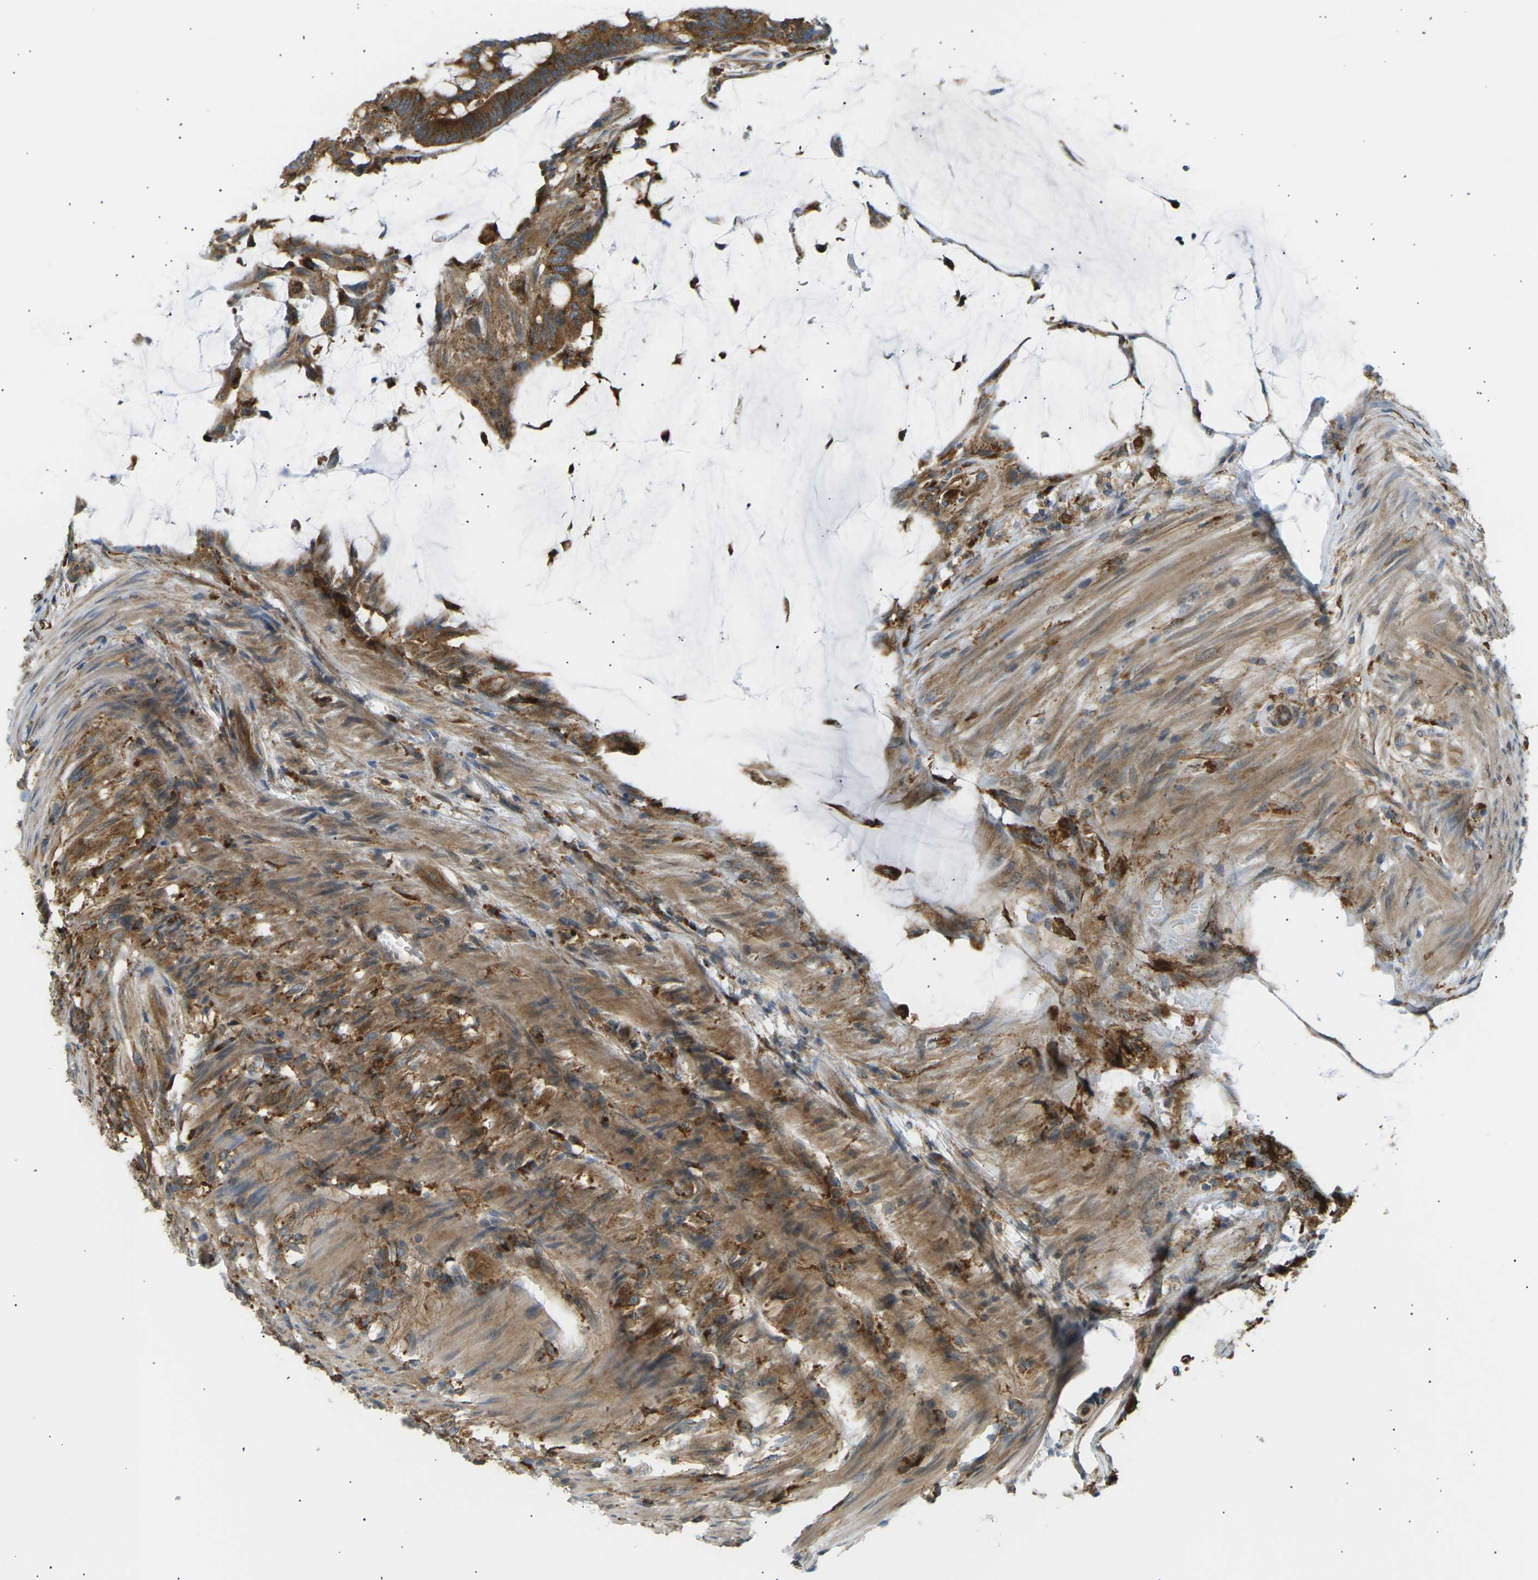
{"staining": {"intensity": "strong", "quantity": ">75%", "location": "cytoplasmic/membranous"}, "tissue": "colorectal cancer", "cell_type": "Tumor cells", "image_type": "cancer", "snomed": [{"axis": "morphology", "description": "Normal tissue, NOS"}, {"axis": "morphology", "description": "Adenocarcinoma, NOS"}, {"axis": "topography", "description": "Rectum"}], "caption": "About >75% of tumor cells in adenocarcinoma (colorectal) reveal strong cytoplasmic/membranous protein positivity as visualized by brown immunohistochemical staining.", "gene": "CDK17", "patient": {"sex": "male", "age": 92}}